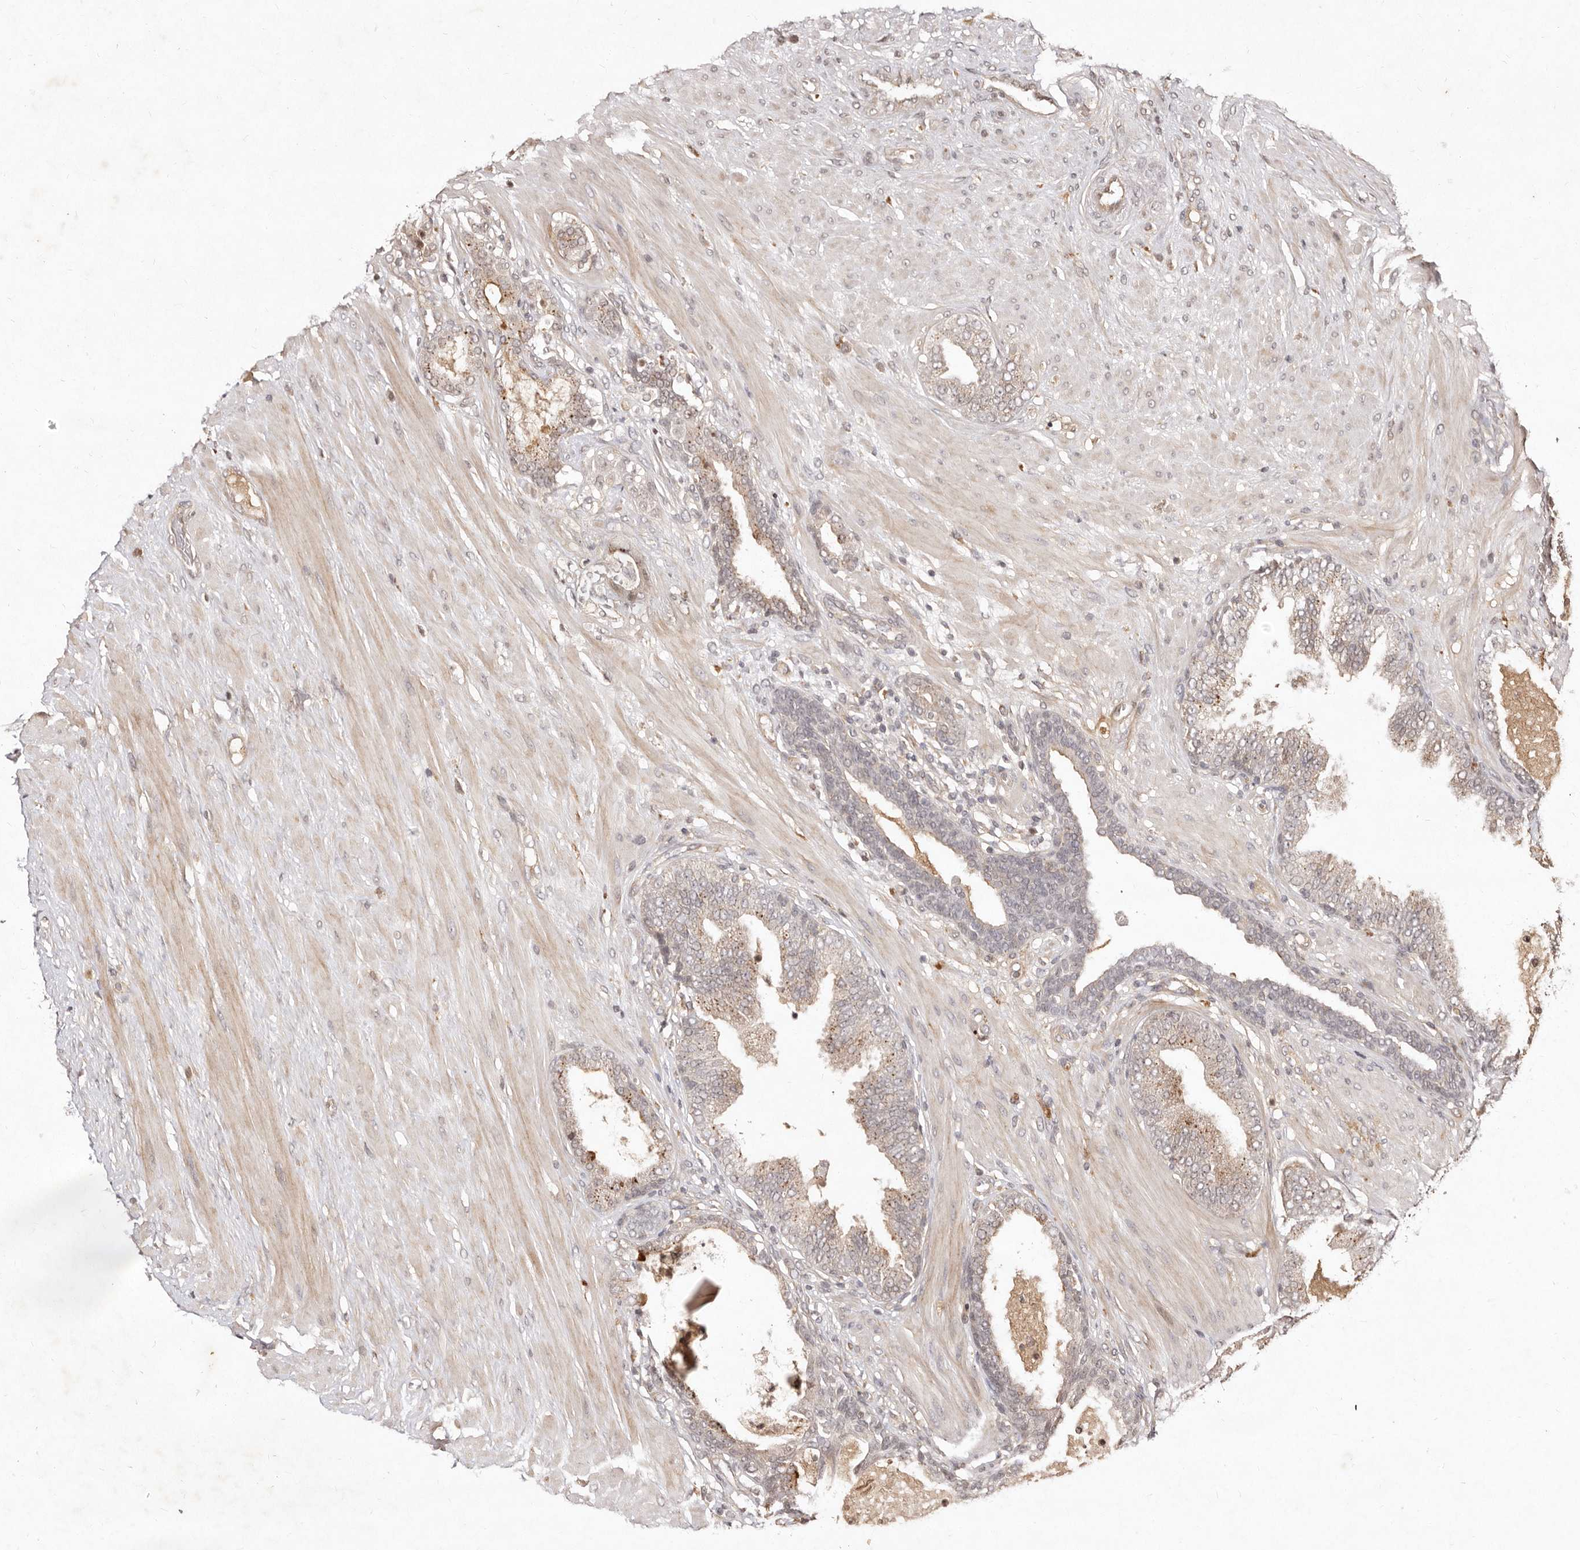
{"staining": {"intensity": "weak", "quantity": "<25%", "location": "cytoplasmic/membranous"}, "tissue": "prostate cancer", "cell_type": "Tumor cells", "image_type": "cancer", "snomed": [{"axis": "morphology", "description": "Adenocarcinoma, Low grade"}, {"axis": "topography", "description": "Prostate"}], "caption": "A micrograph of prostate cancer (low-grade adenocarcinoma) stained for a protein demonstrates no brown staining in tumor cells.", "gene": "LCORL", "patient": {"sex": "male", "age": 63}}